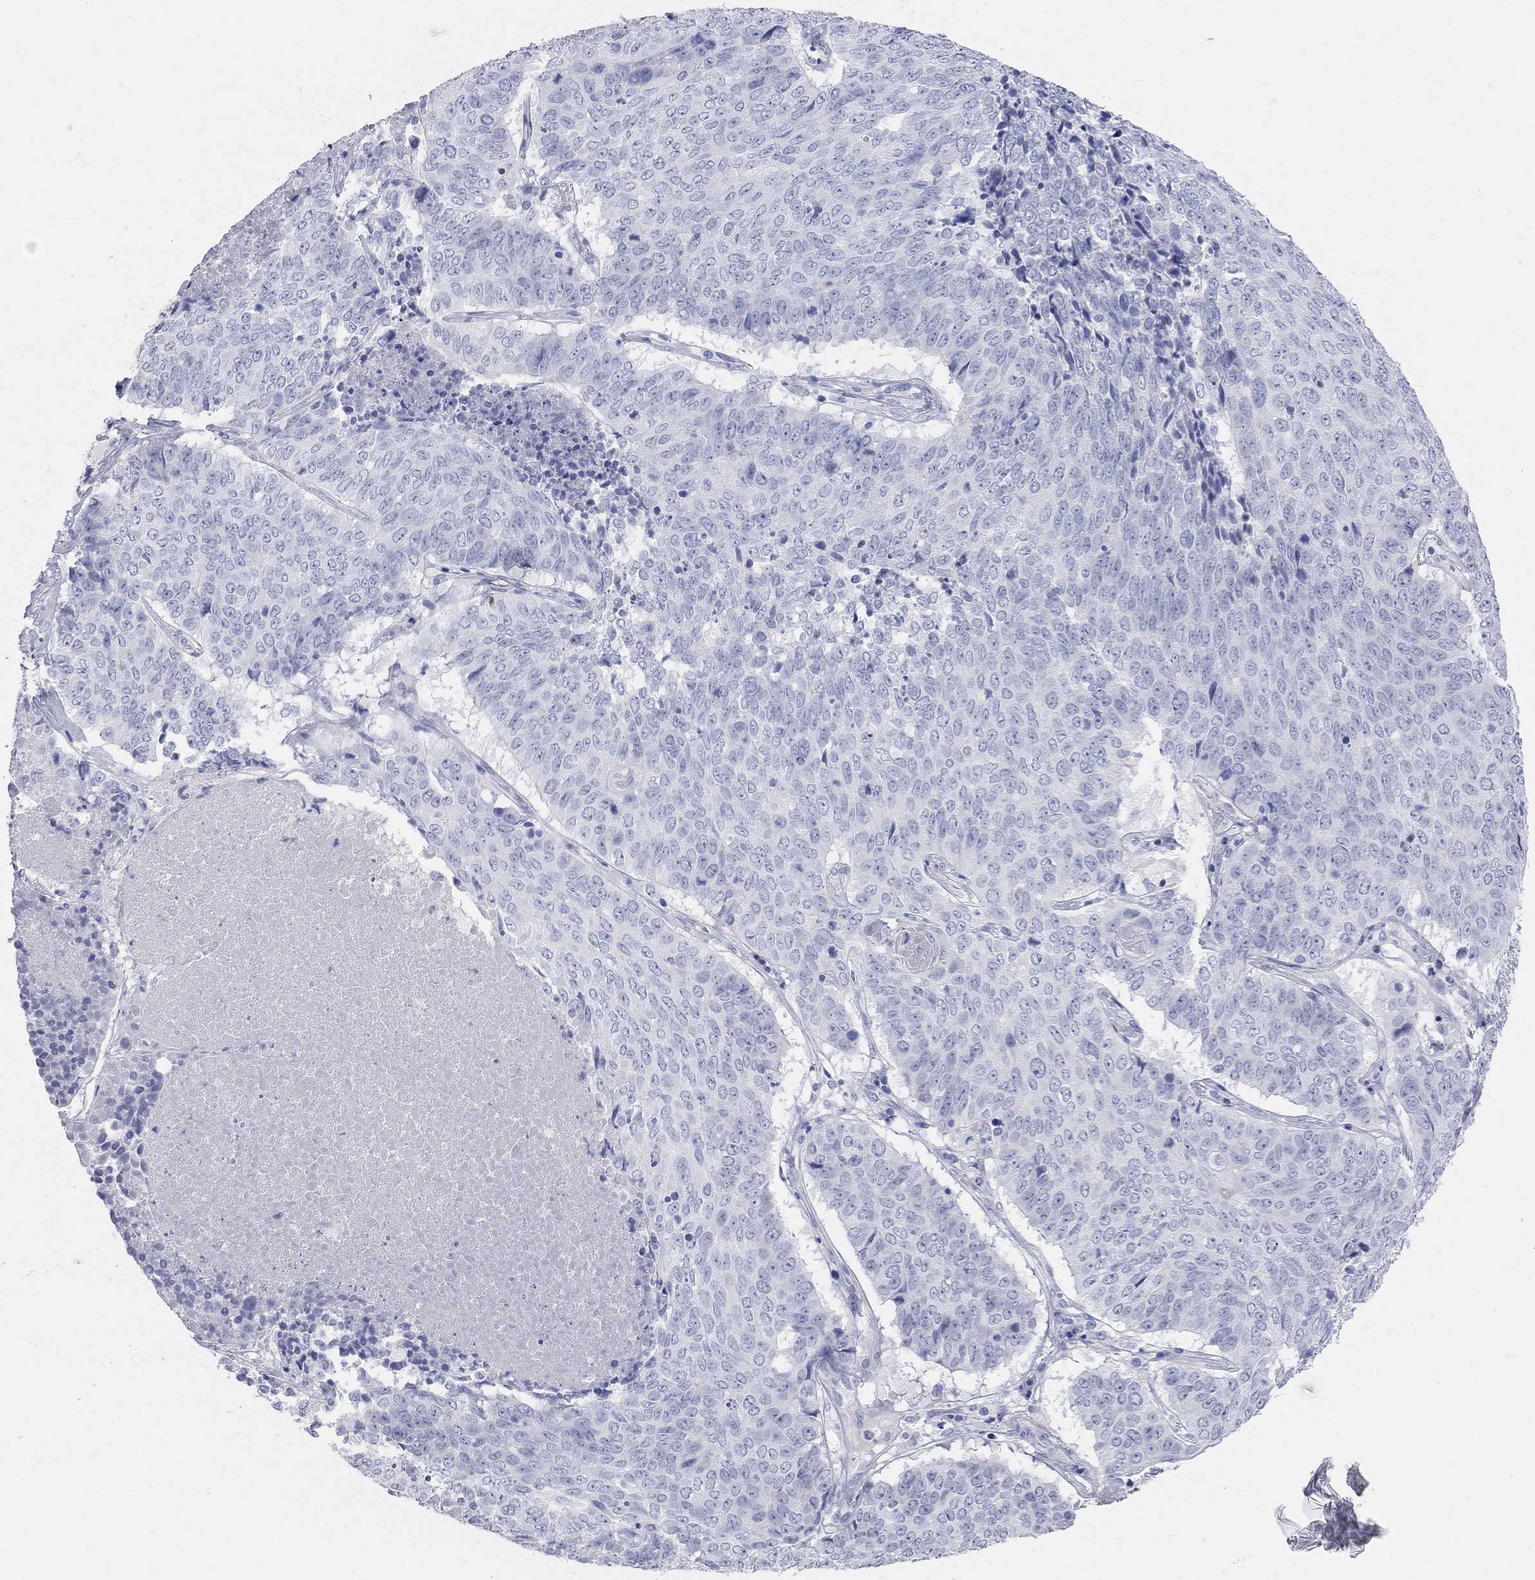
{"staining": {"intensity": "negative", "quantity": "none", "location": "none"}, "tissue": "lung cancer", "cell_type": "Tumor cells", "image_type": "cancer", "snomed": [{"axis": "morphology", "description": "Squamous cell carcinoma, NOS"}, {"axis": "topography", "description": "Lung"}], "caption": "This is an immunohistochemistry (IHC) image of human lung squamous cell carcinoma. There is no staining in tumor cells.", "gene": "AOX1", "patient": {"sex": "male", "age": 64}}